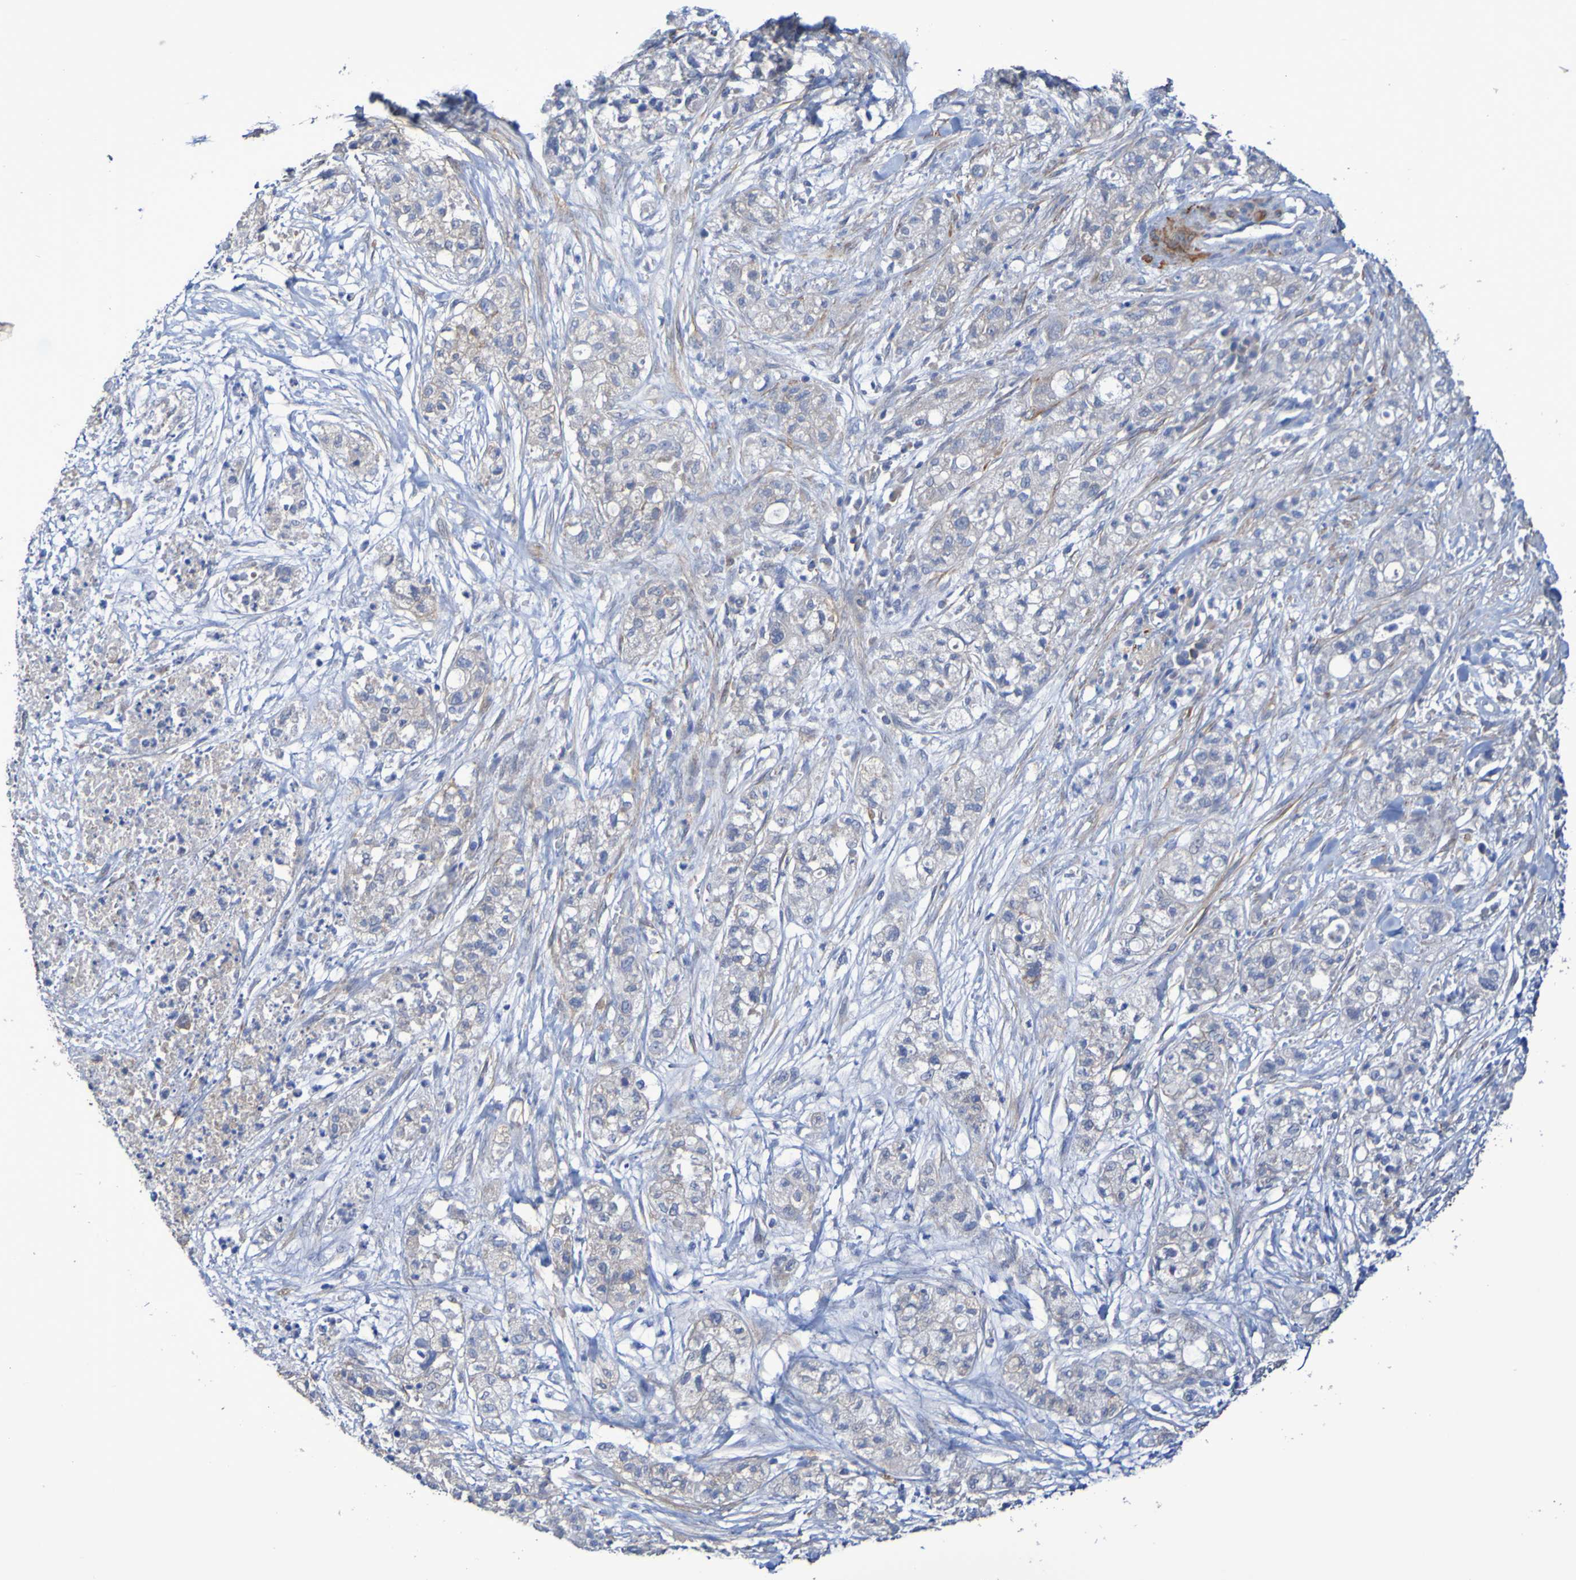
{"staining": {"intensity": "weak", "quantity": ">75%", "location": "cytoplasmic/membranous"}, "tissue": "pancreatic cancer", "cell_type": "Tumor cells", "image_type": "cancer", "snomed": [{"axis": "morphology", "description": "Adenocarcinoma, NOS"}, {"axis": "topography", "description": "Pancreas"}], "caption": "A brown stain shows weak cytoplasmic/membranous positivity of a protein in adenocarcinoma (pancreatic) tumor cells. (DAB (3,3'-diaminobenzidine) IHC, brown staining for protein, blue staining for nuclei).", "gene": "SRPRB", "patient": {"sex": "female", "age": 78}}